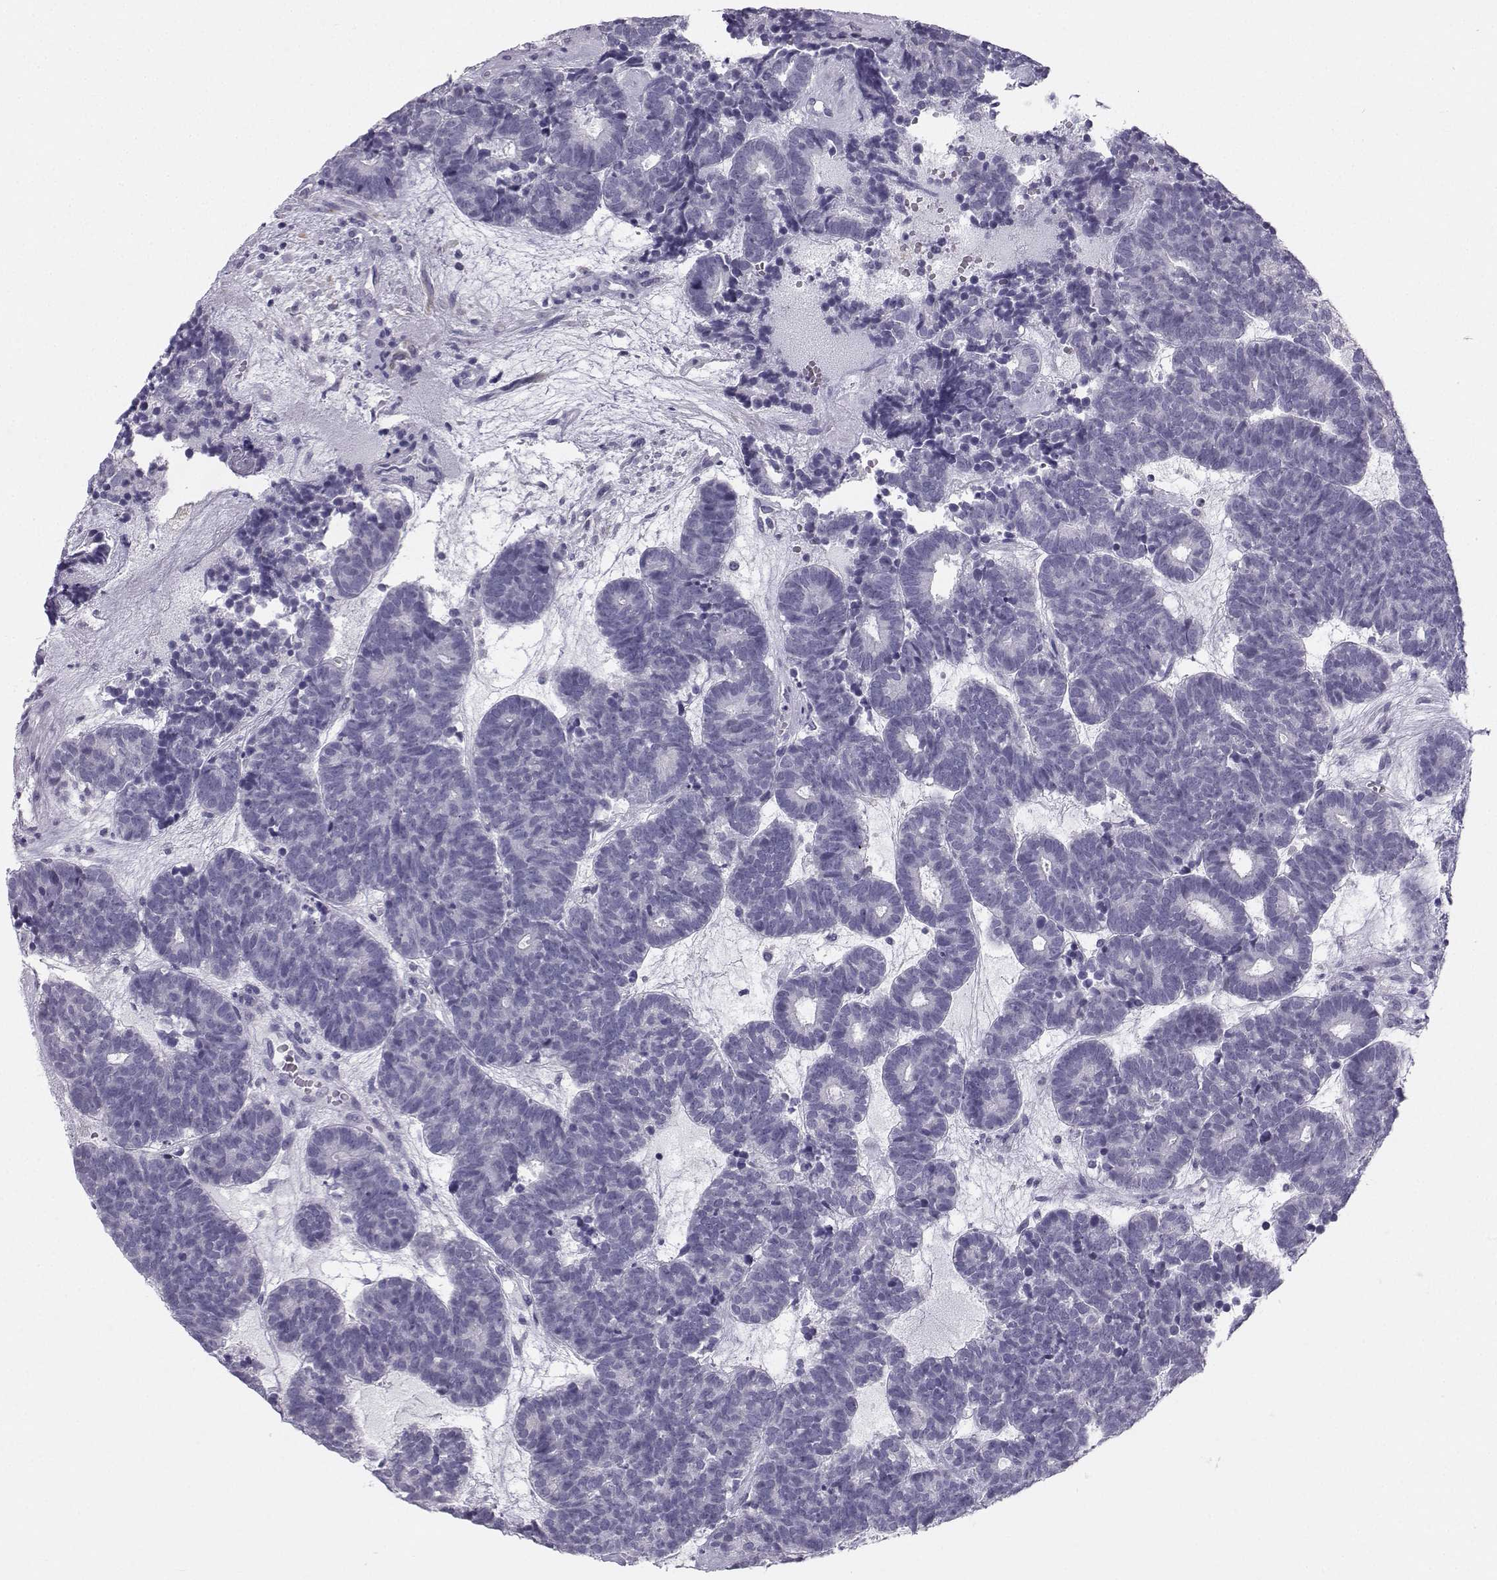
{"staining": {"intensity": "negative", "quantity": "none", "location": "none"}, "tissue": "head and neck cancer", "cell_type": "Tumor cells", "image_type": "cancer", "snomed": [{"axis": "morphology", "description": "Adenocarcinoma, NOS"}, {"axis": "topography", "description": "Head-Neck"}], "caption": "An immunohistochemistry micrograph of head and neck adenocarcinoma is shown. There is no staining in tumor cells of head and neck adenocarcinoma.", "gene": "SYCE1", "patient": {"sex": "female", "age": 81}}